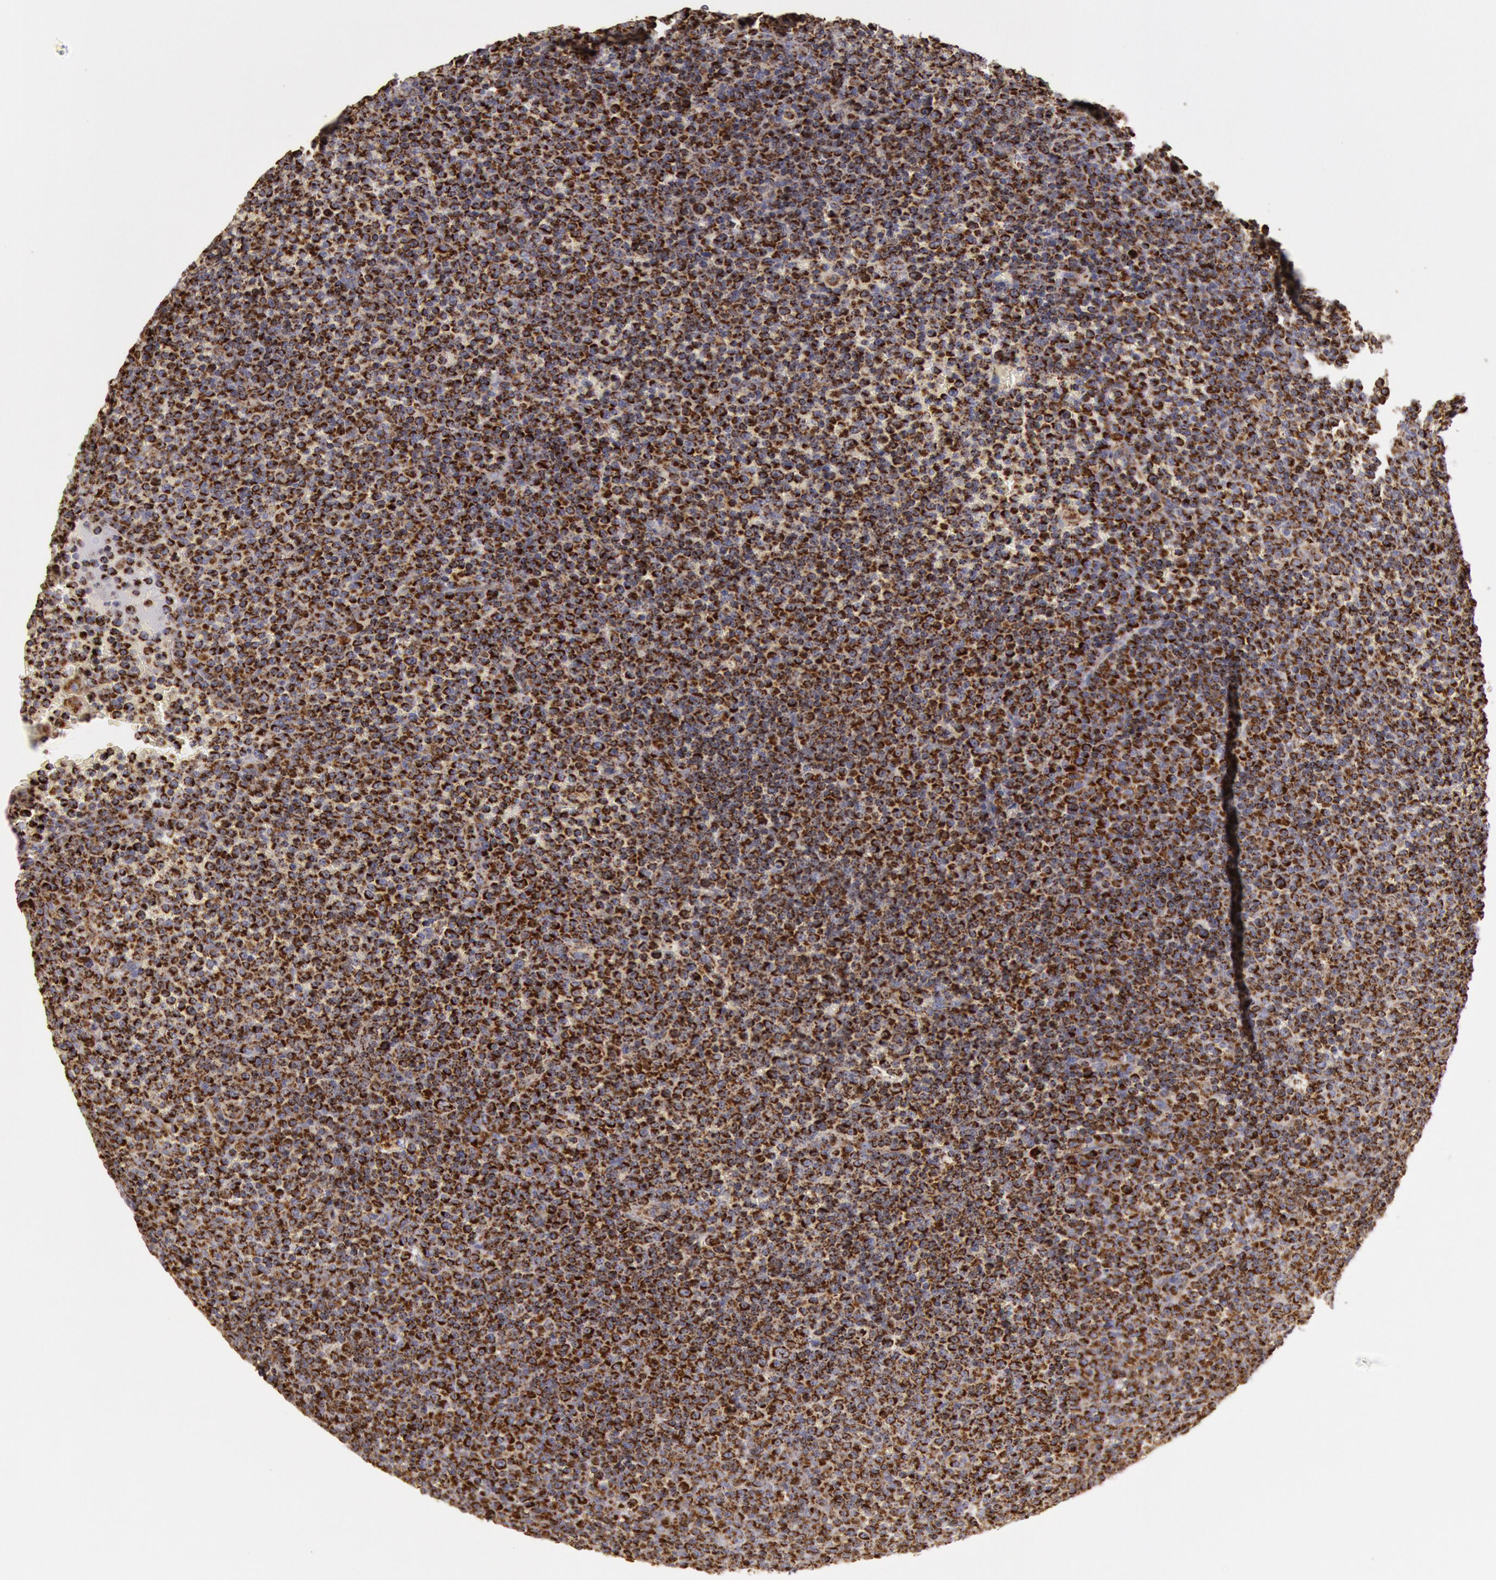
{"staining": {"intensity": "strong", "quantity": ">75%", "location": "cytoplasmic/membranous"}, "tissue": "lymphoma", "cell_type": "Tumor cells", "image_type": "cancer", "snomed": [{"axis": "morphology", "description": "Malignant lymphoma, non-Hodgkin's type, Low grade"}, {"axis": "topography", "description": "Lymph node"}], "caption": "Low-grade malignant lymphoma, non-Hodgkin's type stained with DAB (3,3'-diaminobenzidine) IHC demonstrates high levels of strong cytoplasmic/membranous expression in about >75% of tumor cells.", "gene": "CYC1", "patient": {"sex": "male", "age": 50}}